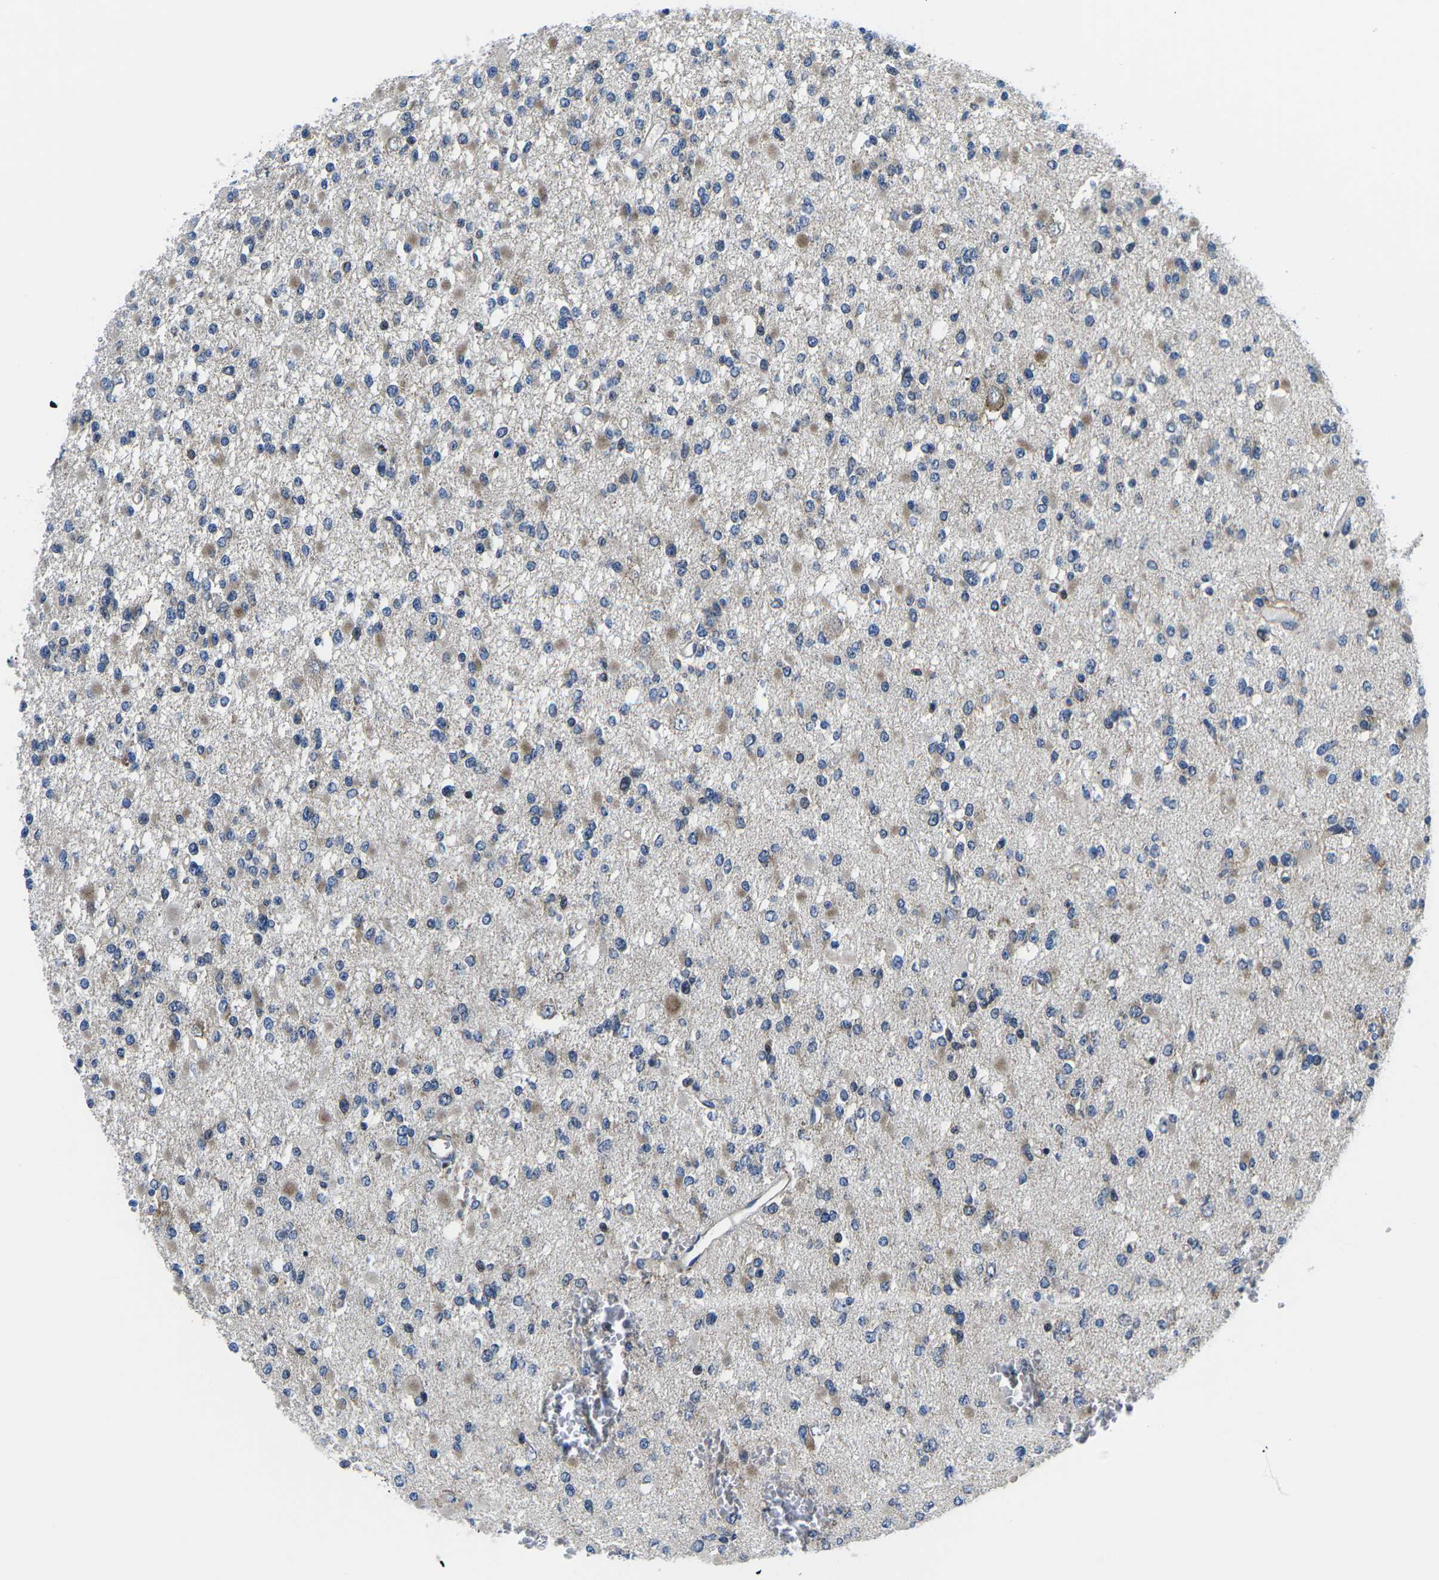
{"staining": {"intensity": "moderate", "quantity": "25%-75%", "location": "cytoplasmic/membranous"}, "tissue": "glioma", "cell_type": "Tumor cells", "image_type": "cancer", "snomed": [{"axis": "morphology", "description": "Glioma, malignant, Low grade"}, {"axis": "topography", "description": "Brain"}], "caption": "A histopathology image showing moderate cytoplasmic/membranous expression in approximately 25%-75% of tumor cells in glioma, as visualized by brown immunohistochemical staining.", "gene": "EIF4E", "patient": {"sex": "female", "age": 22}}